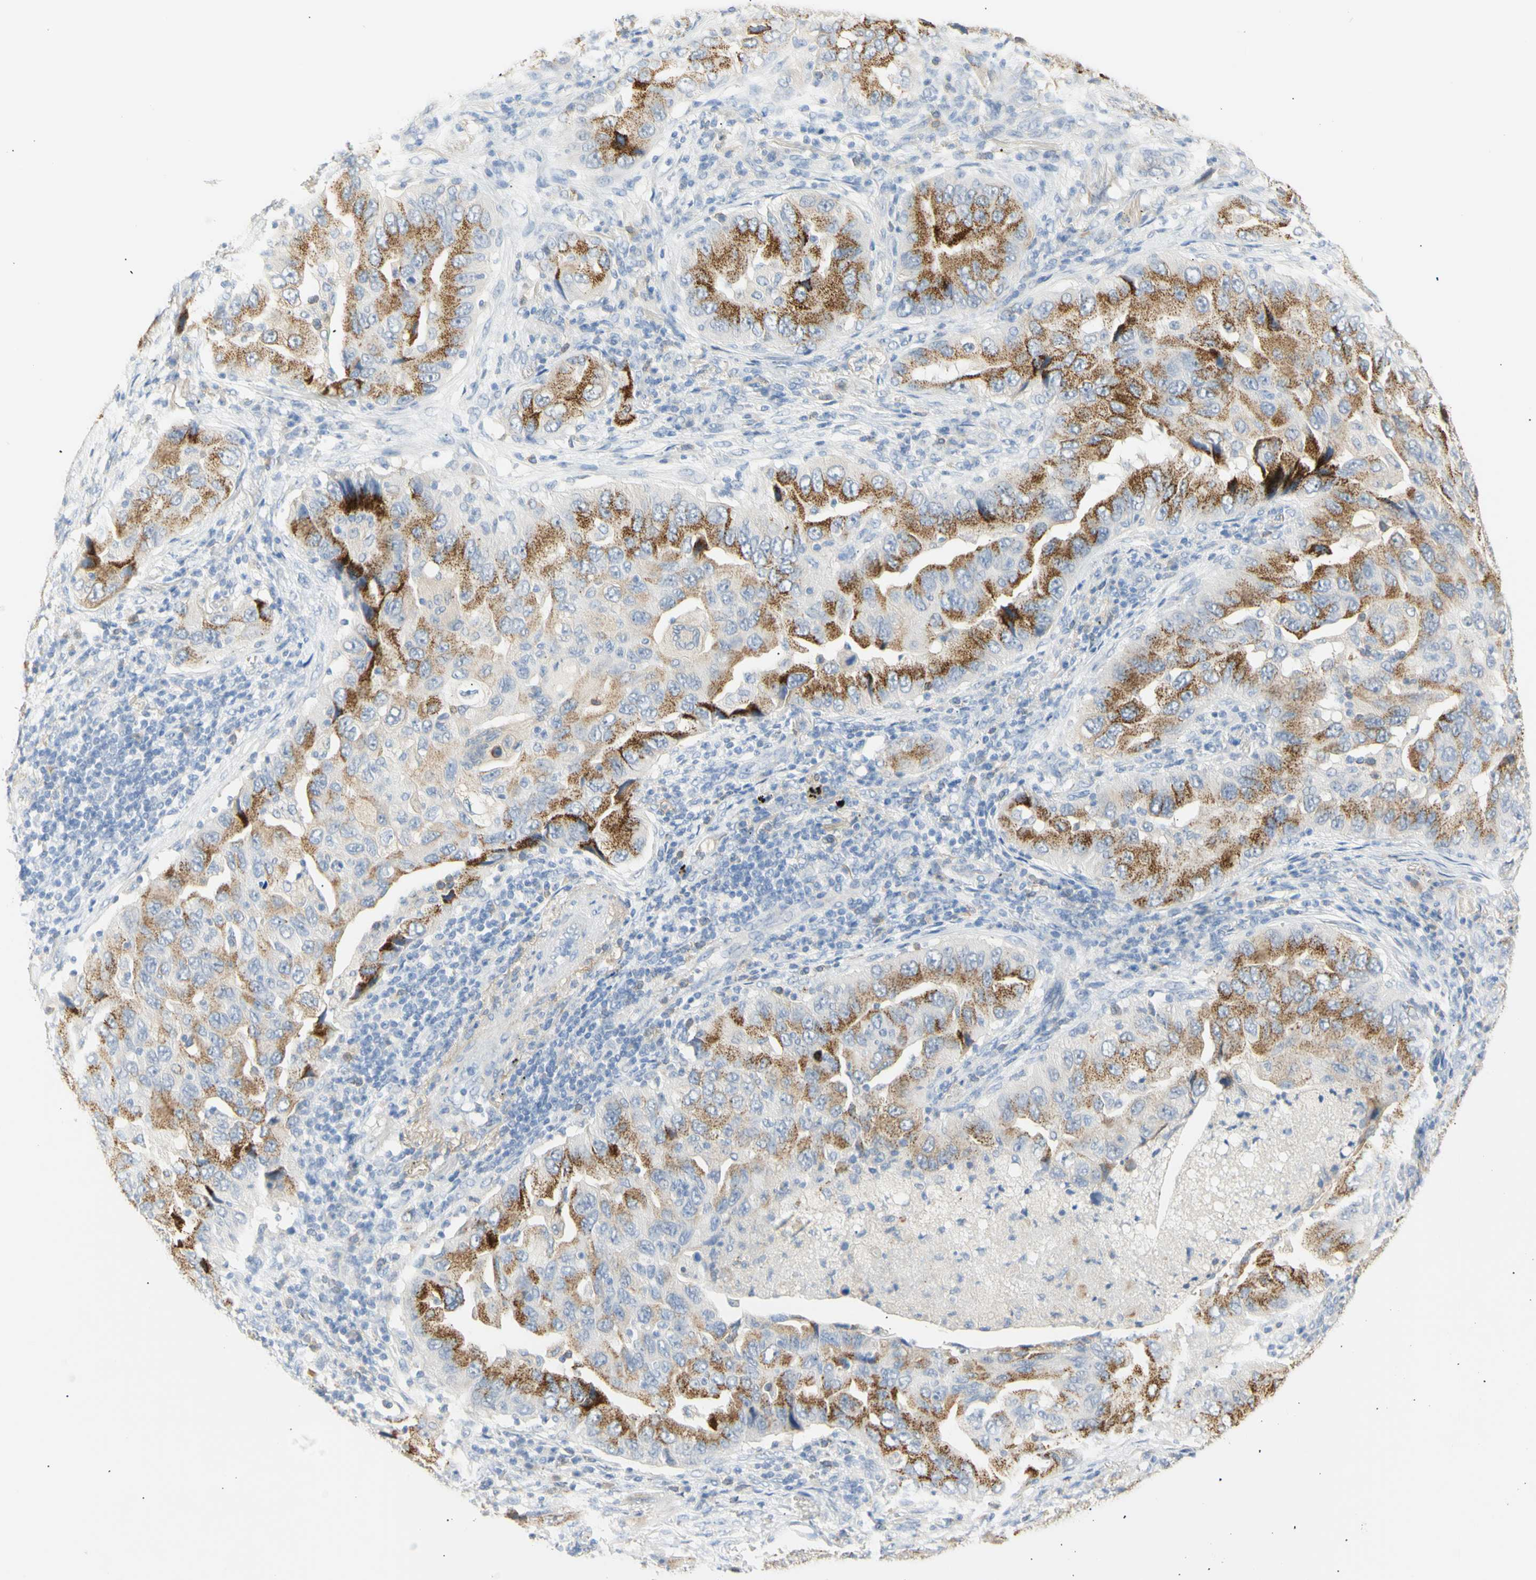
{"staining": {"intensity": "moderate", "quantity": ">75%", "location": "cytoplasmic/membranous"}, "tissue": "lung cancer", "cell_type": "Tumor cells", "image_type": "cancer", "snomed": [{"axis": "morphology", "description": "Adenocarcinoma, NOS"}, {"axis": "topography", "description": "Lung"}], "caption": "Protein expression analysis of lung cancer demonstrates moderate cytoplasmic/membranous staining in about >75% of tumor cells. (Stains: DAB in brown, nuclei in blue, Microscopy: brightfield microscopy at high magnification).", "gene": "B4GALNT3", "patient": {"sex": "female", "age": 65}}